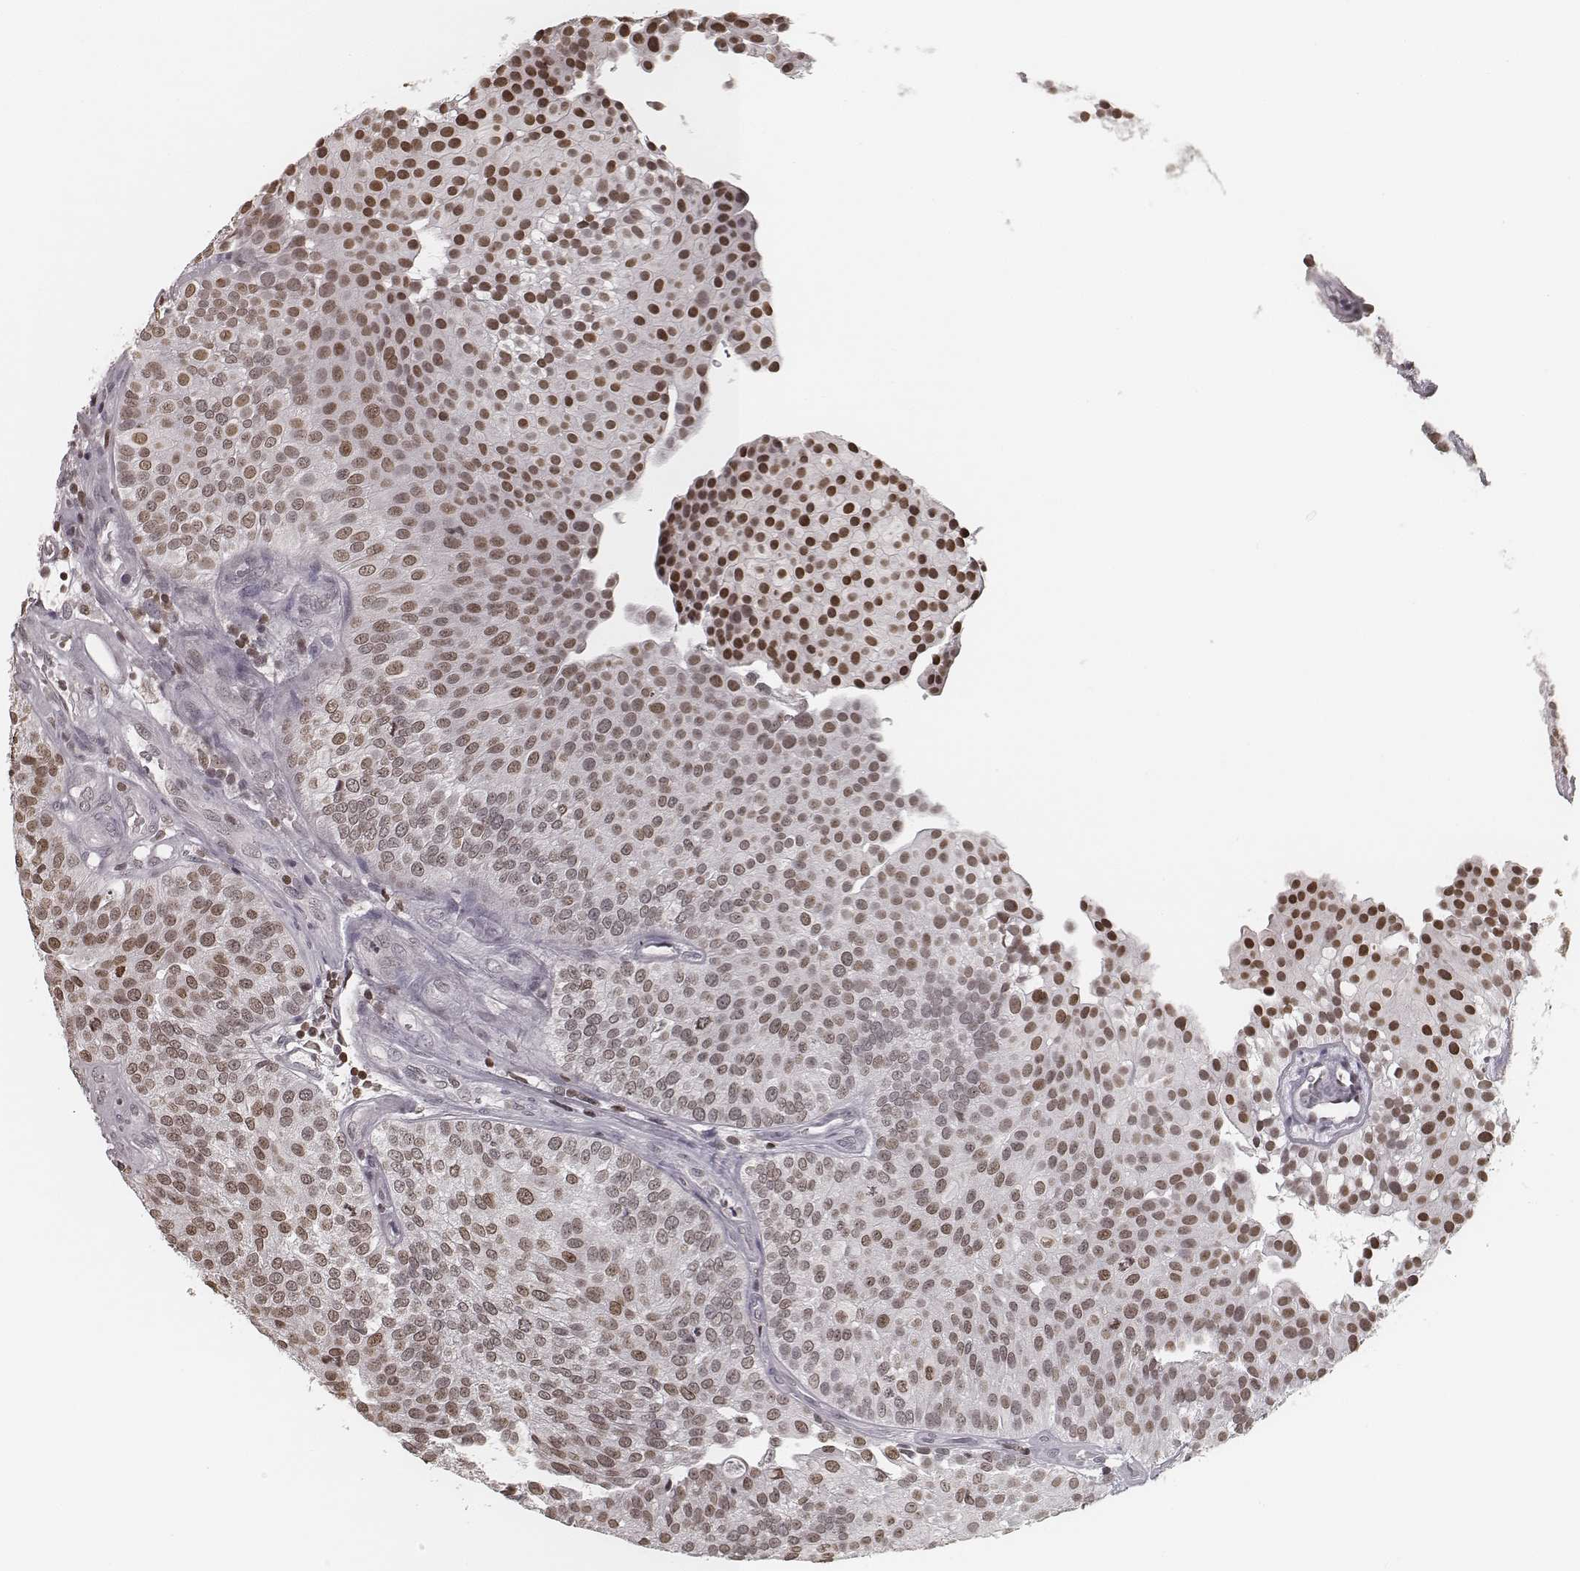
{"staining": {"intensity": "moderate", "quantity": ">75%", "location": "nuclear"}, "tissue": "urothelial cancer", "cell_type": "Tumor cells", "image_type": "cancer", "snomed": [{"axis": "morphology", "description": "Urothelial carcinoma, Low grade"}, {"axis": "topography", "description": "Urinary bladder"}], "caption": "Protein positivity by immunohistochemistry (IHC) exhibits moderate nuclear expression in about >75% of tumor cells in low-grade urothelial carcinoma.", "gene": "HMGA2", "patient": {"sex": "female", "age": 87}}